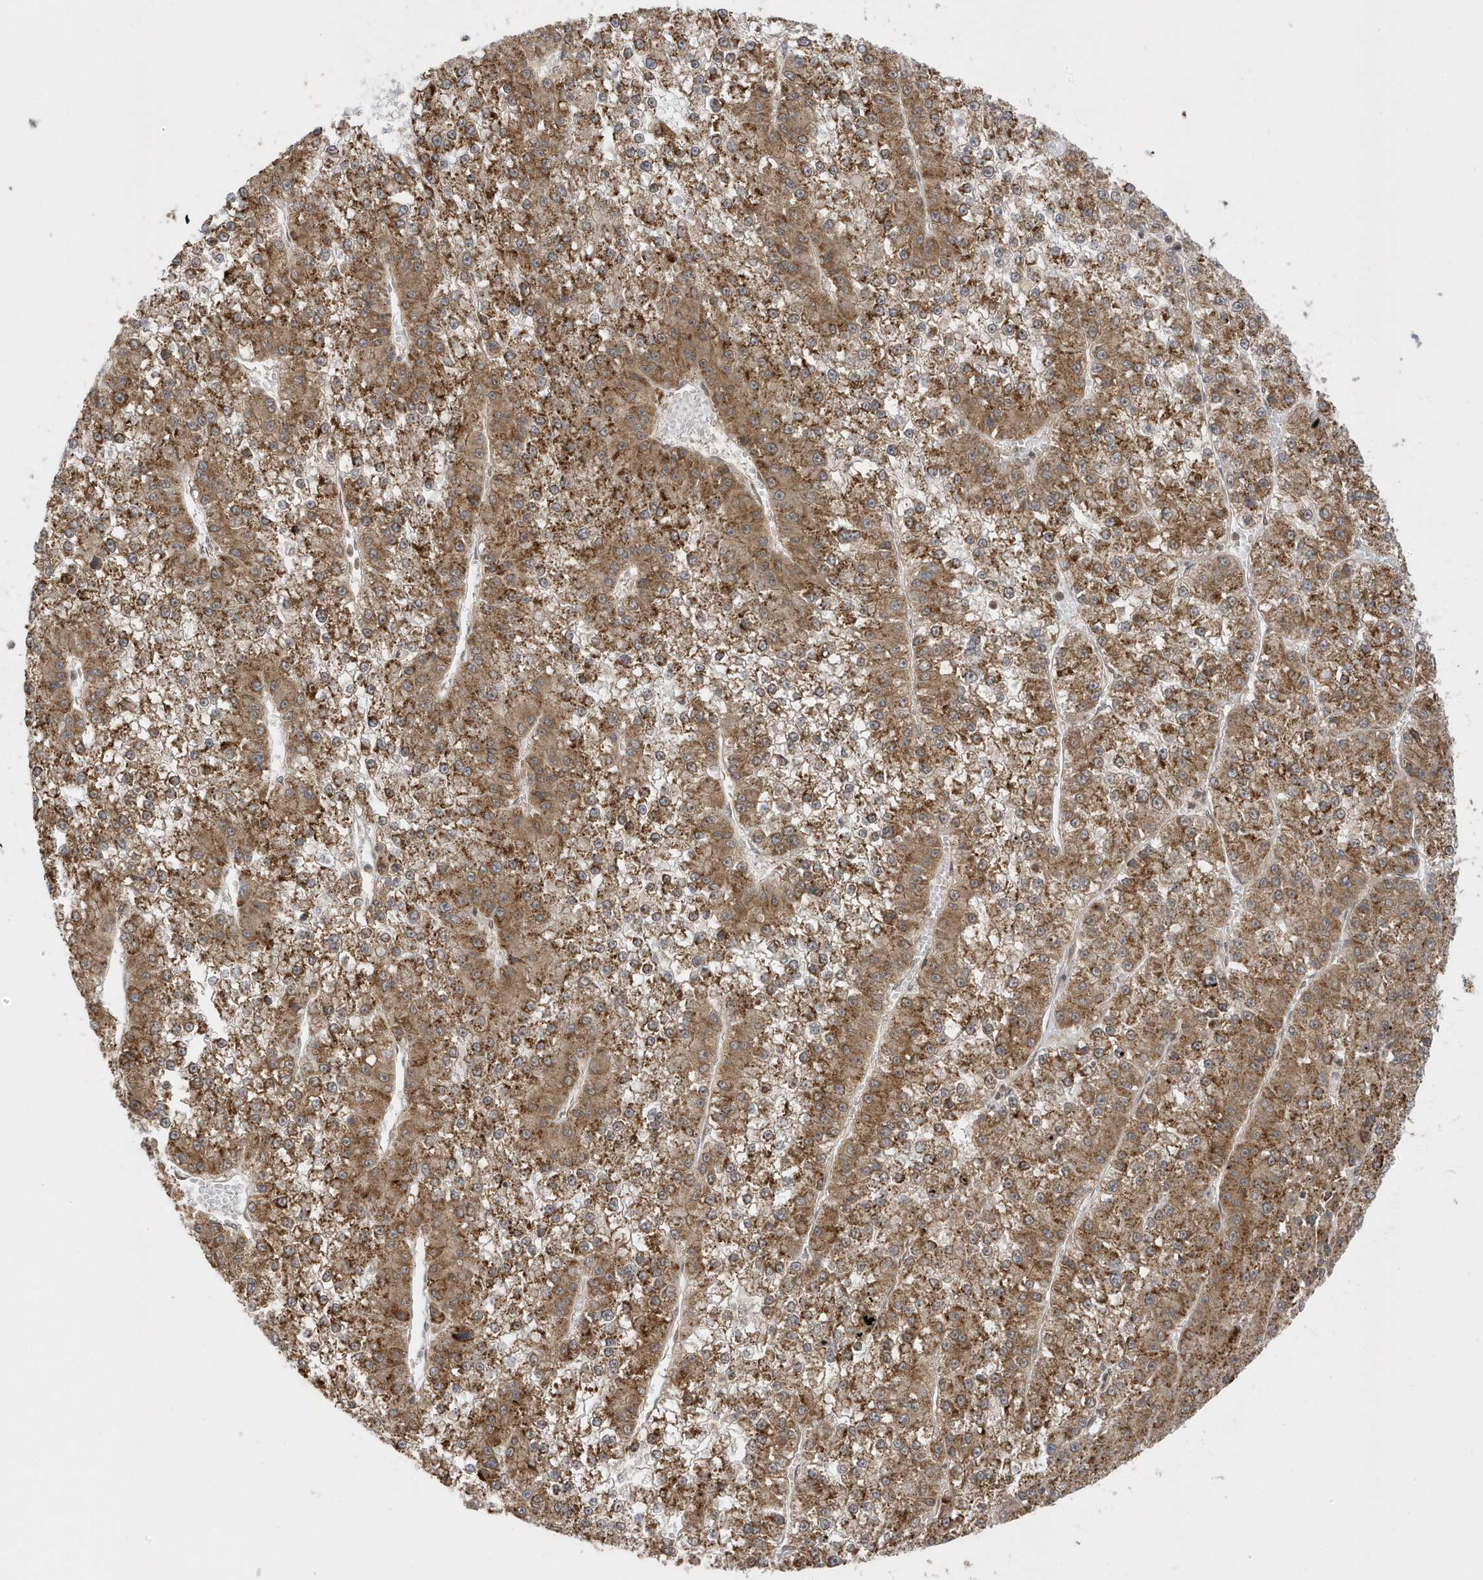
{"staining": {"intensity": "moderate", "quantity": ">75%", "location": "cytoplasmic/membranous"}, "tissue": "liver cancer", "cell_type": "Tumor cells", "image_type": "cancer", "snomed": [{"axis": "morphology", "description": "Carcinoma, Hepatocellular, NOS"}, {"axis": "topography", "description": "Liver"}], "caption": "Immunohistochemical staining of human liver hepatocellular carcinoma shows medium levels of moderate cytoplasmic/membranous protein positivity in about >75% of tumor cells.", "gene": "METTL21A", "patient": {"sex": "female", "age": 73}}